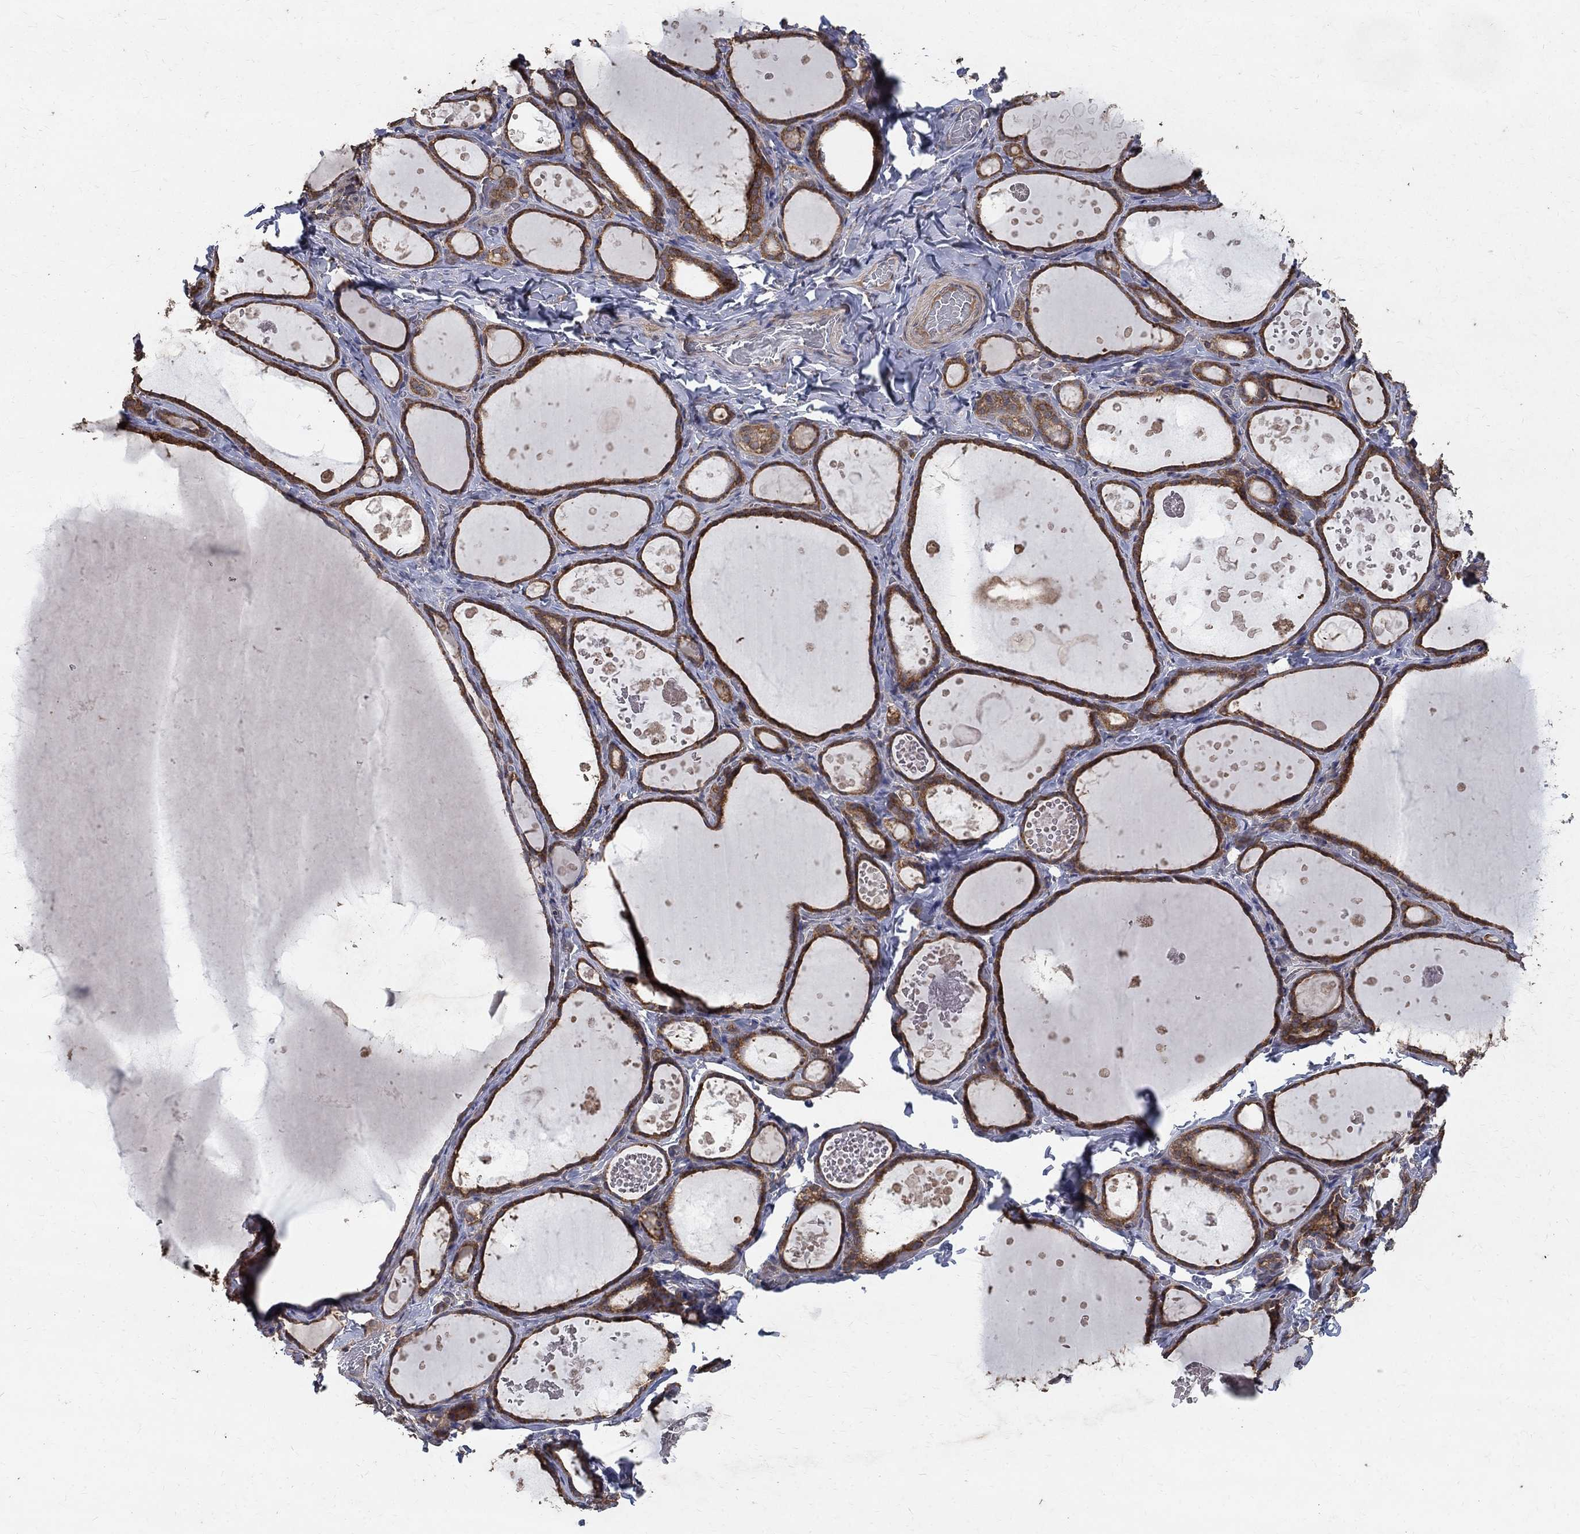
{"staining": {"intensity": "strong", "quantity": ">75%", "location": "cytoplasmic/membranous"}, "tissue": "thyroid gland", "cell_type": "Glandular cells", "image_type": "normal", "snomed": [{"axis": "morphology", "description": "Normal tissue, NOS"}, {"axis": "topography", "description": "Thyroid gland"}], "caption": "Strong cytoplasmic/membranous protein positivity is appreciated in about >75% of glandular cells in thyroid gland.", "gene": "C17orf75", "patient": {"sex": "female", "age": 56}}